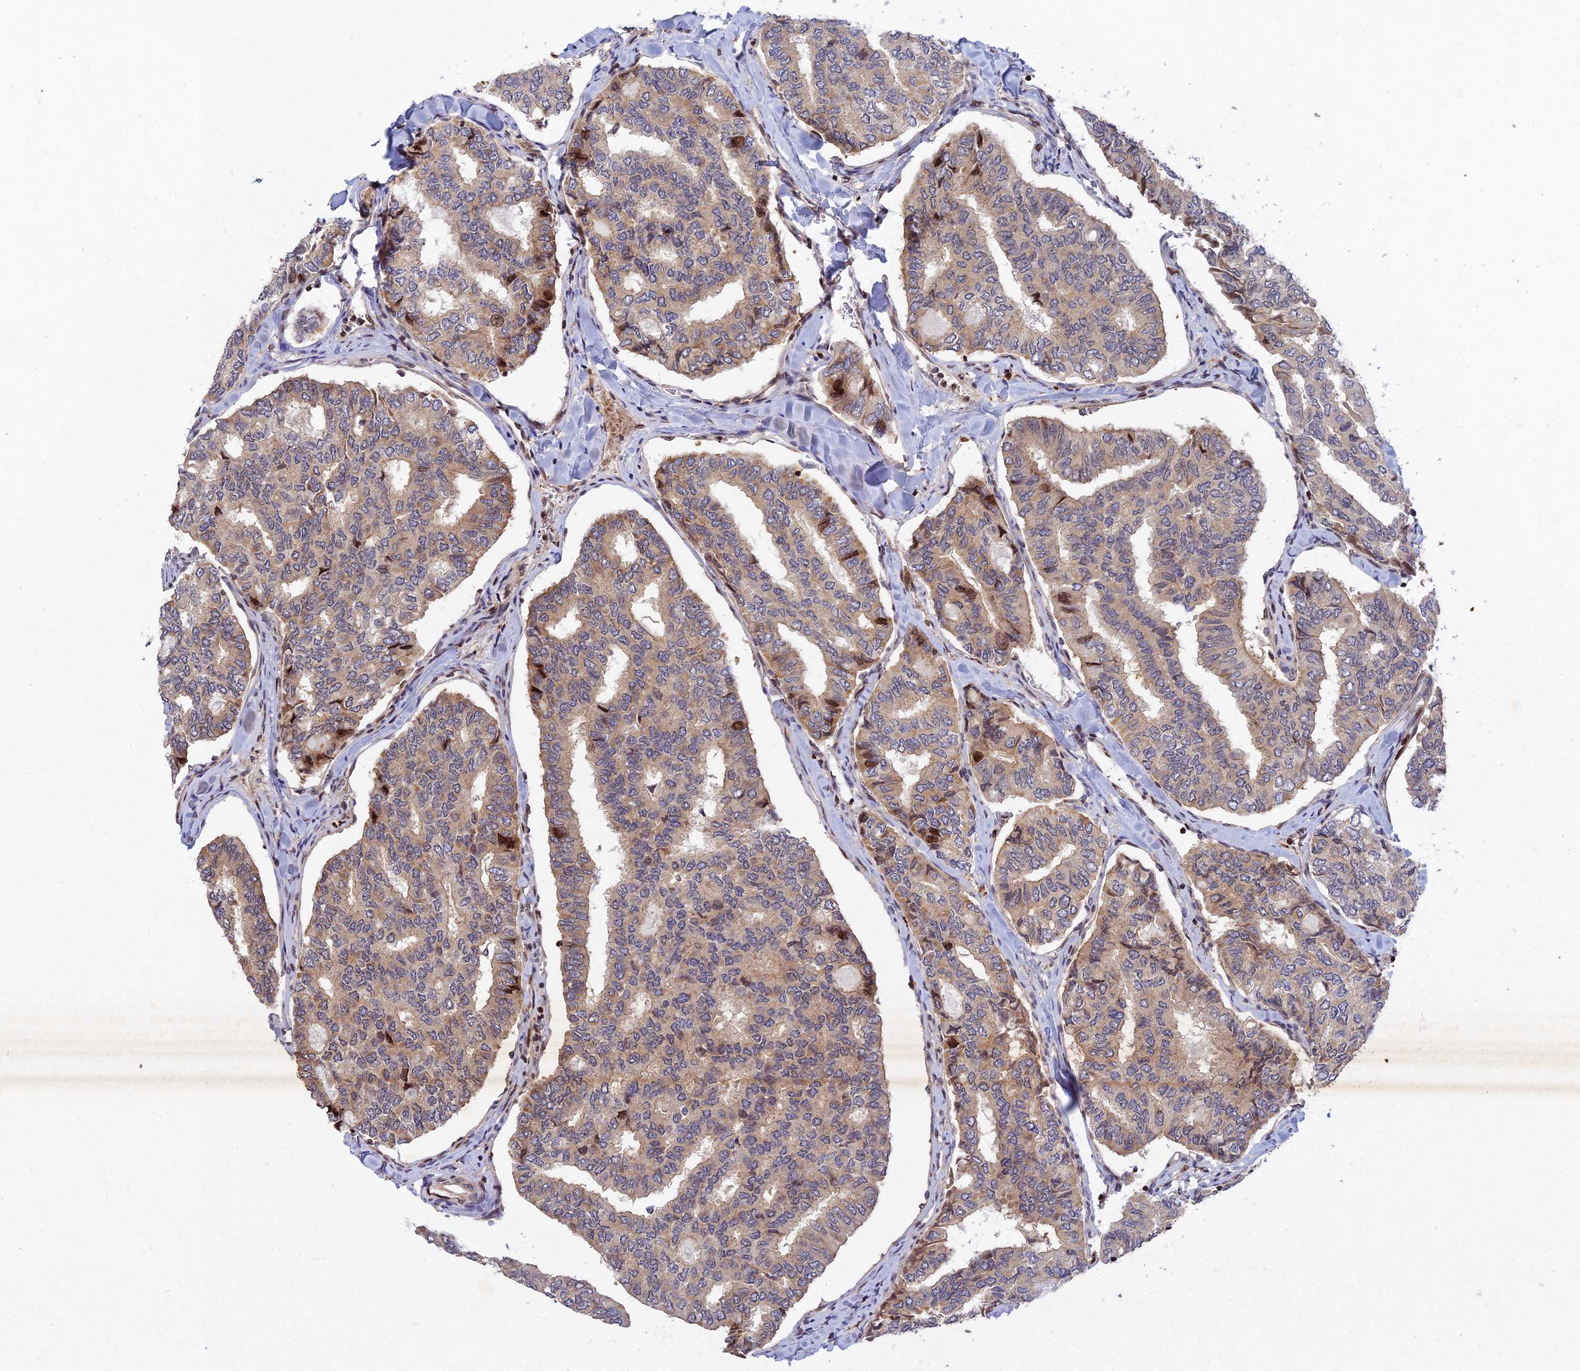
{"staining": {"intensity": "moderate", "quantity": "<25%", "location": "cytoplasmic/membranous,nuclear"}, "tissue": "thyroid cancer", "cell_type": "Tumor cells", "image_type": "cancer", "snomed": [{"axis": "morphology", "description": "Papillary adenocarcinoma, NOS"}, {"axis": "topography", "description": "Thyroid gland"}], "caption": "Papillary adenocarcinoma (thyroid) was stained to show a protein in brown. There is low levels of moderate cytoplasmic/membranous and nuclear positivity in approximately <25% of tumor cells.", "gene": "RELCH", "patient": {"sex": "female", "age": 35}}